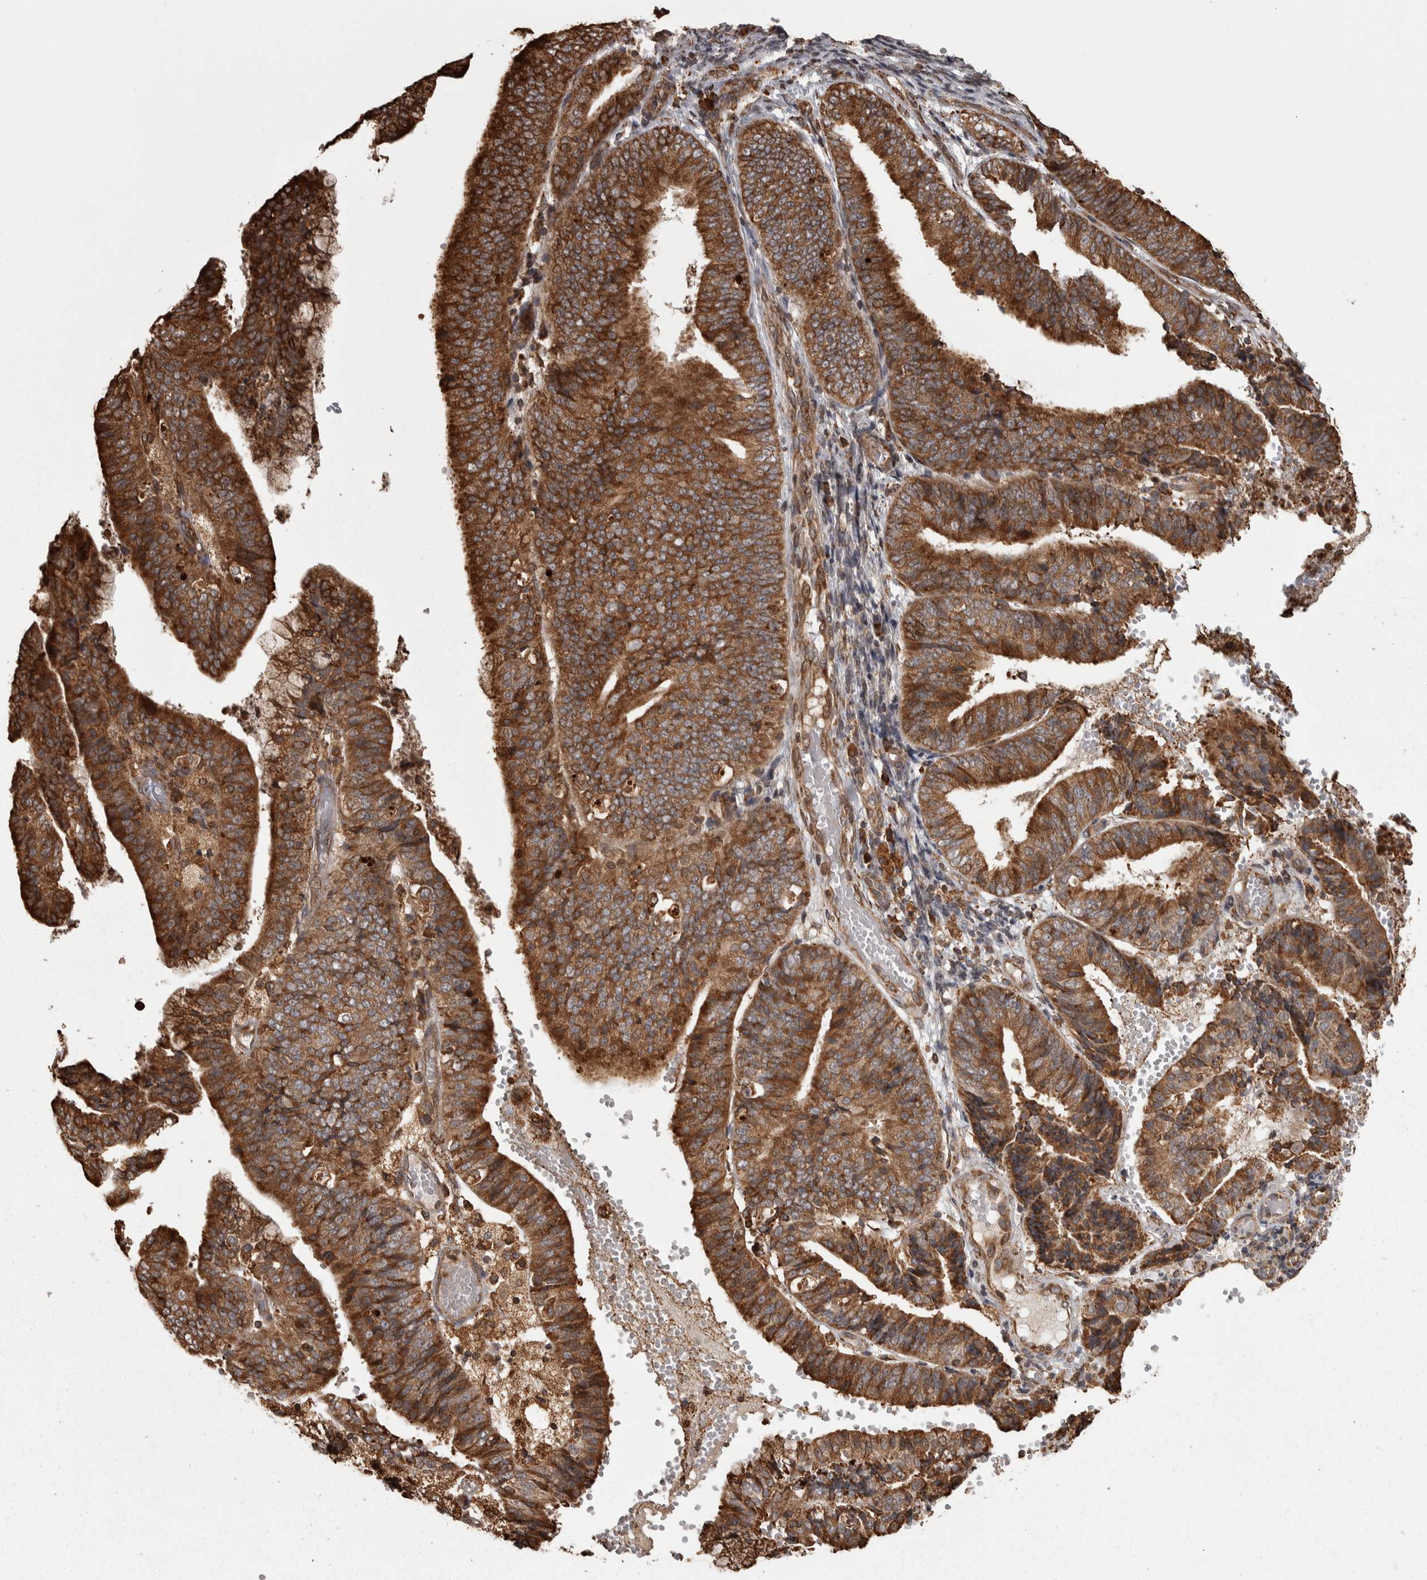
{"staining": {"intensity": "strong", "quantity": ">75%", "location": "cytoplasmic/membranous"}, "tissue": "endometrial cancer", "cell_type": "Tumor cells", "image_type": "cancer", "snomed": [{"axis": "morphology", "description": "Adenocarcinoma, NOS"}, {"axis": "topography", "description": "Endometrium"}], "caption": "Tumor cells show high levels of strong cytoplasmic/membranous positivity in approximately >75% of cells in endometrial cancer.", "gene": "AGBL3", "patient": {"sex": "female", "age": 63}}